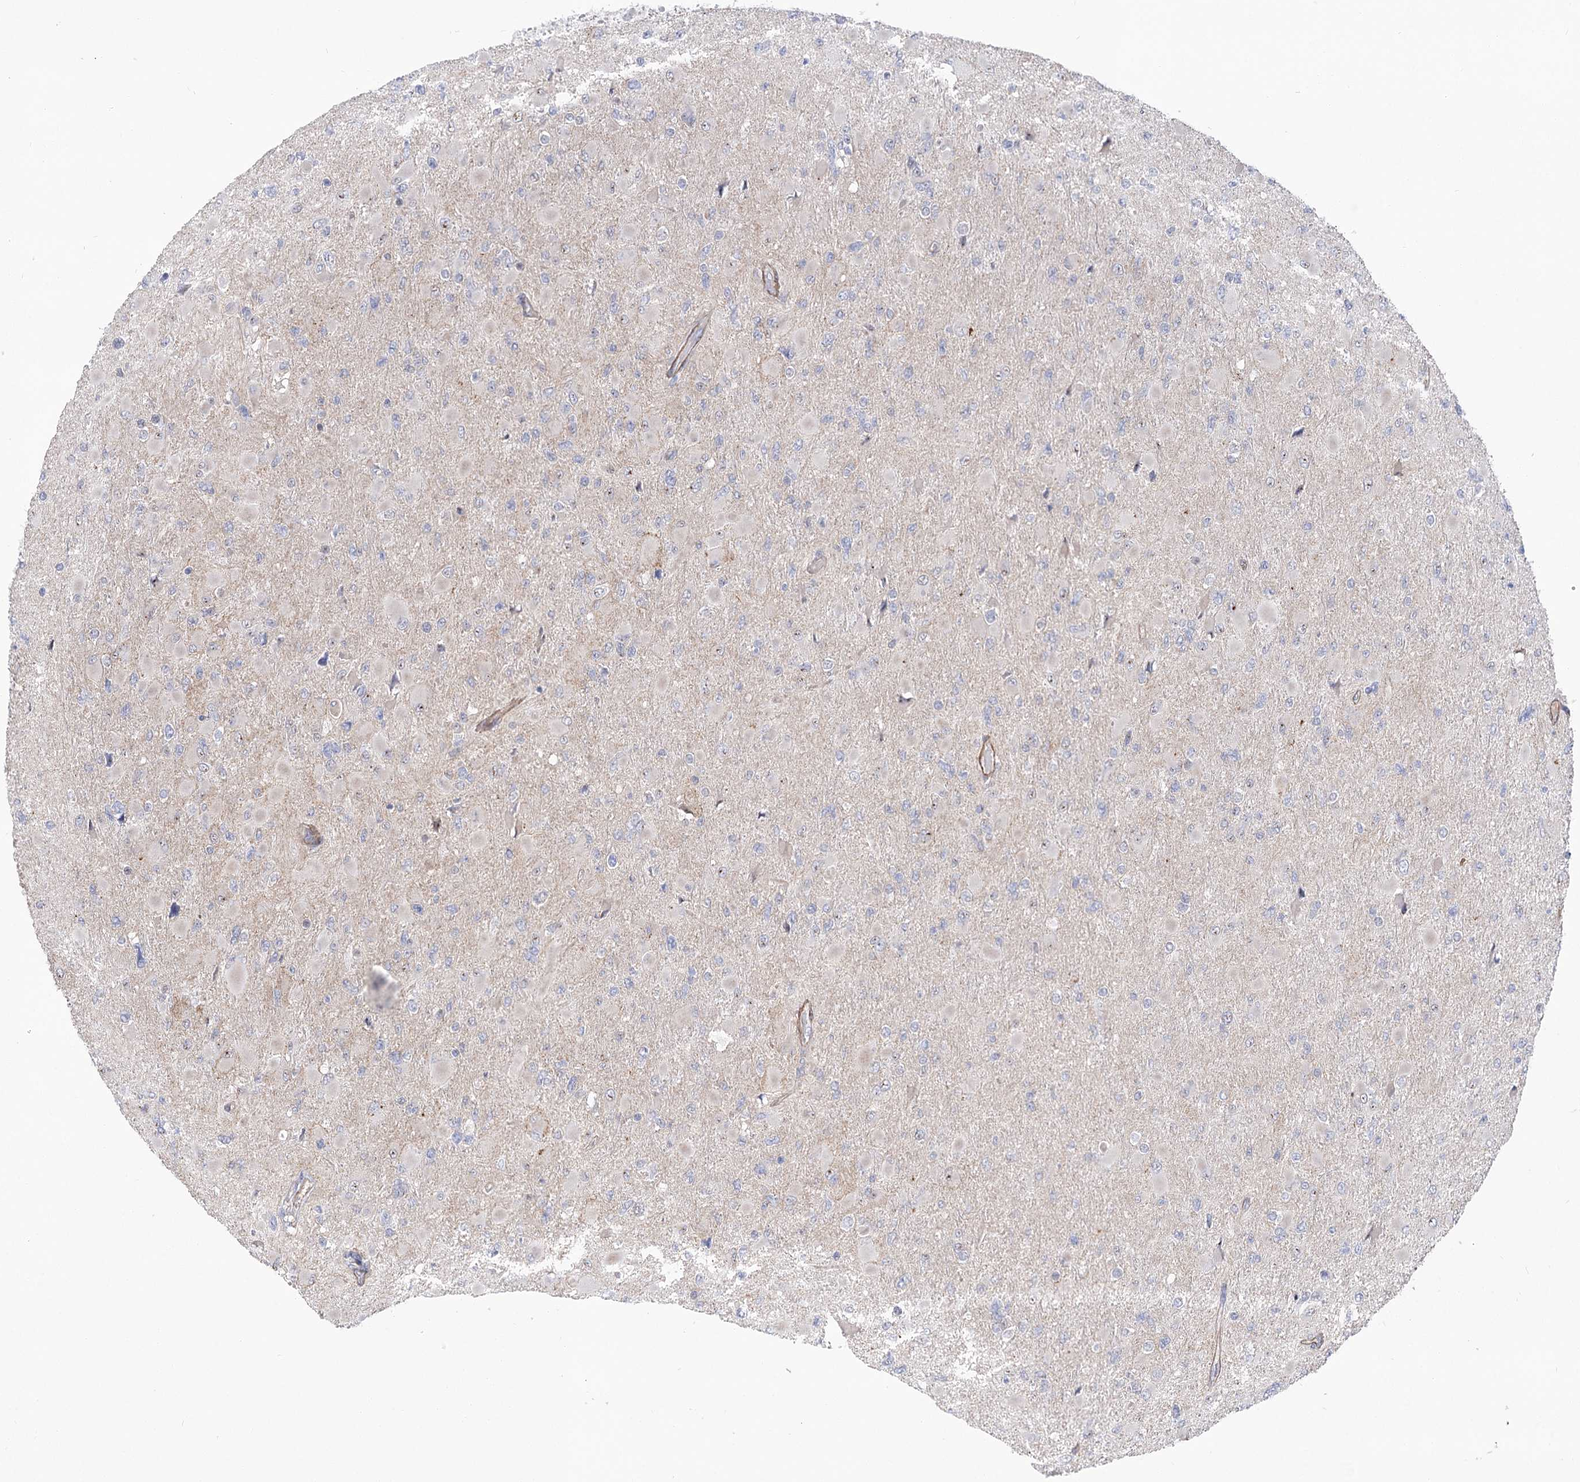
{"staining": {"intensity": "negative", "quantity": "none", "location": "none"}, "tissue": "glioma", "cell_type": "Tumor cells", "image_type": "cancer", "snomed": [{"axis": "morphology", "description": "Glioma, malignant, High grade"}, {"axis": "topography", "description": "Cerebral cortex"}], "caption": "Immunohistochemistry (IHC) of glioma demonstrates no positivity in tumor cells. (Stains: DAB immunohistochemistry with hematoxylin counter stain, Microscopy: brightfield microscopy at high magnification).", "gene": "WASHC3", "patient": {"sex": "female", "age": 36}}